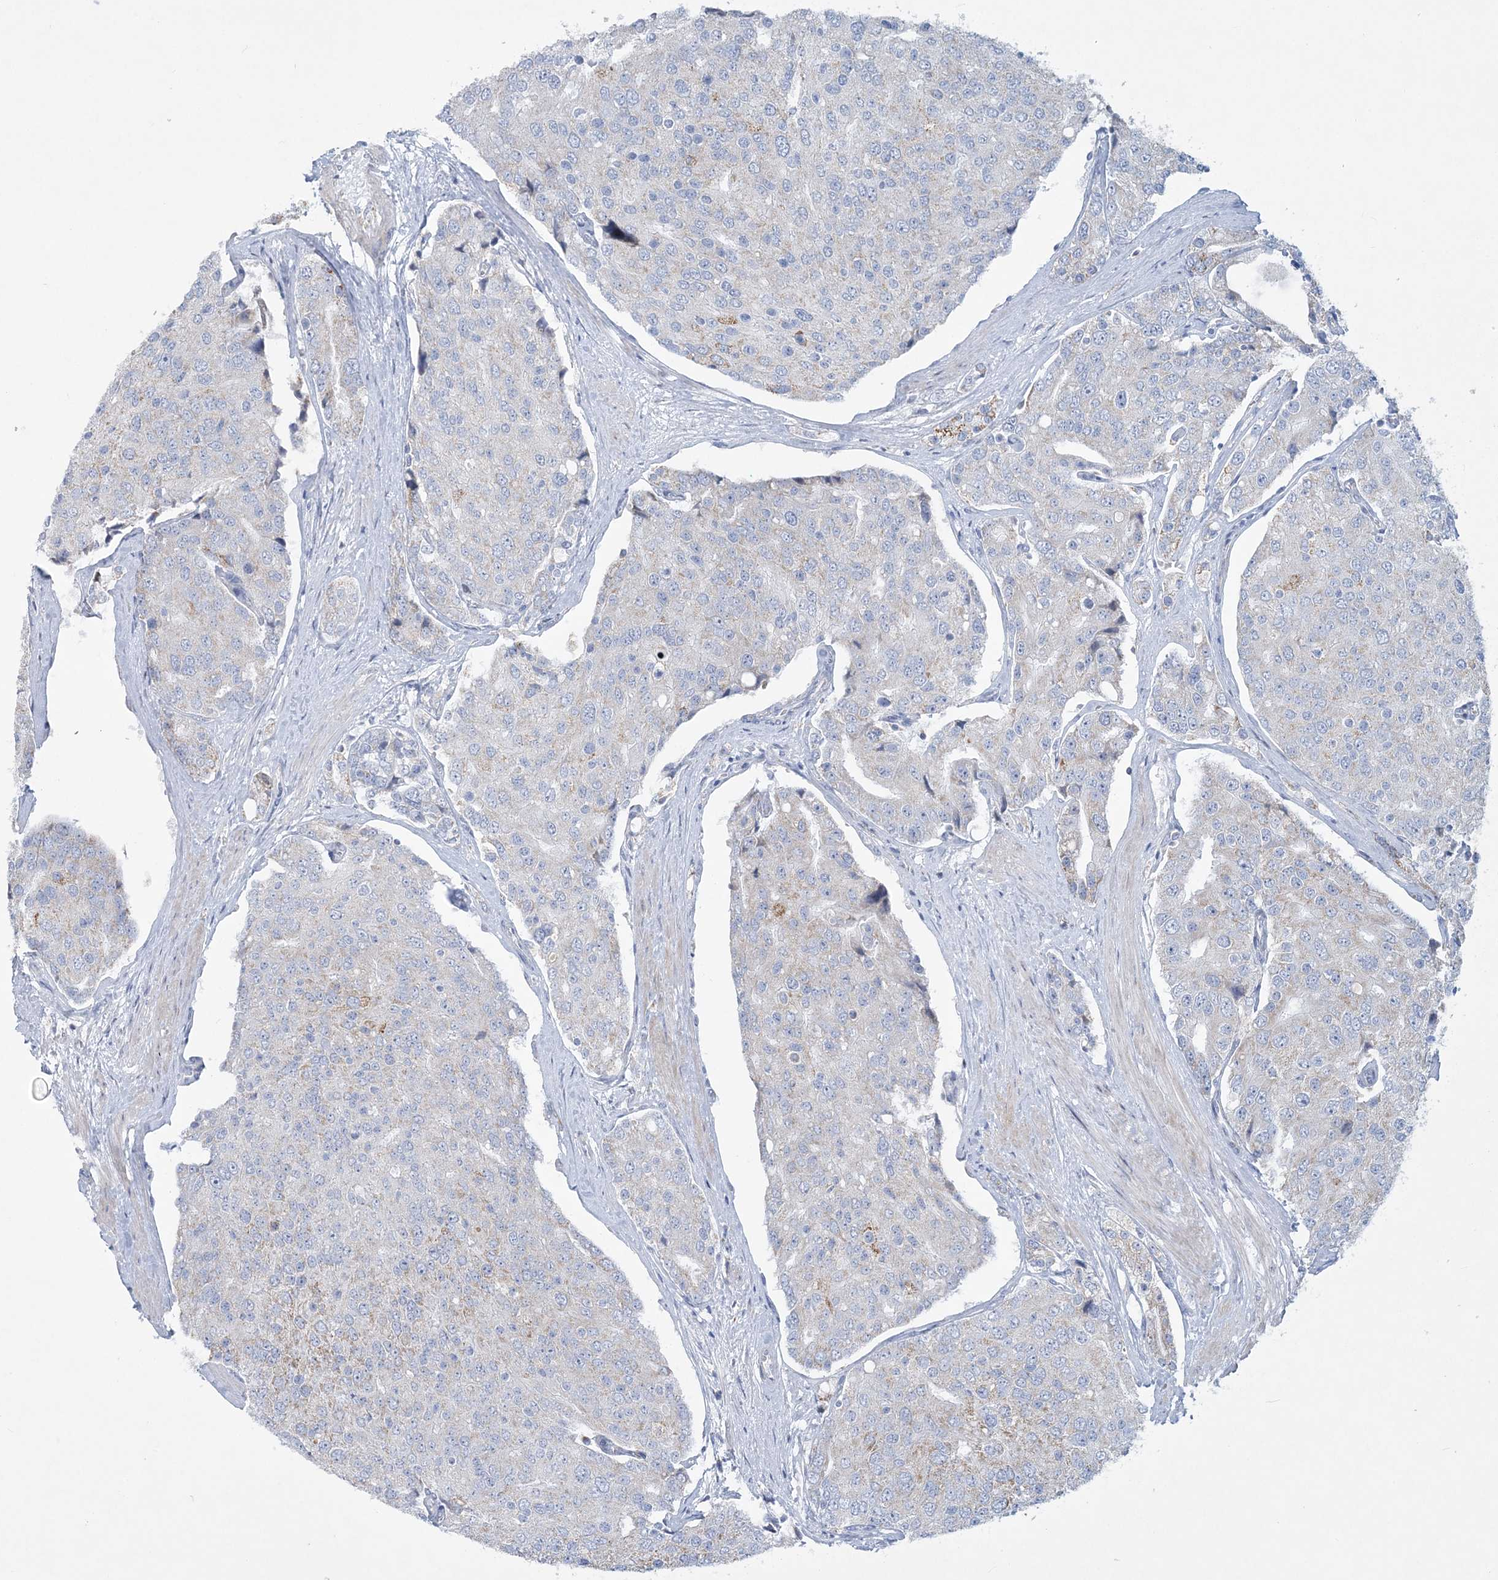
{"staining": {"intensity": "moderate", "quantity": "<25%", "location": "cytoplasmic/membranous"}, "tissue": "prostate cancer", "cell_type": "Tumor cells", "image_type": "cancer", "snomed": [{"axis": "morphology", "description": "Adenocarcinoma, High grade"}, {"axis": "topography", "description": "Prostate"}], "caption": "A brown stain labels moderate cytoplasmic/membranous staining of a protein in human prostate adenocarcinoma (high-grade) tumor cells.", "gene": "TBC1D7", "patient": {"sex": "male", "age": 50}}